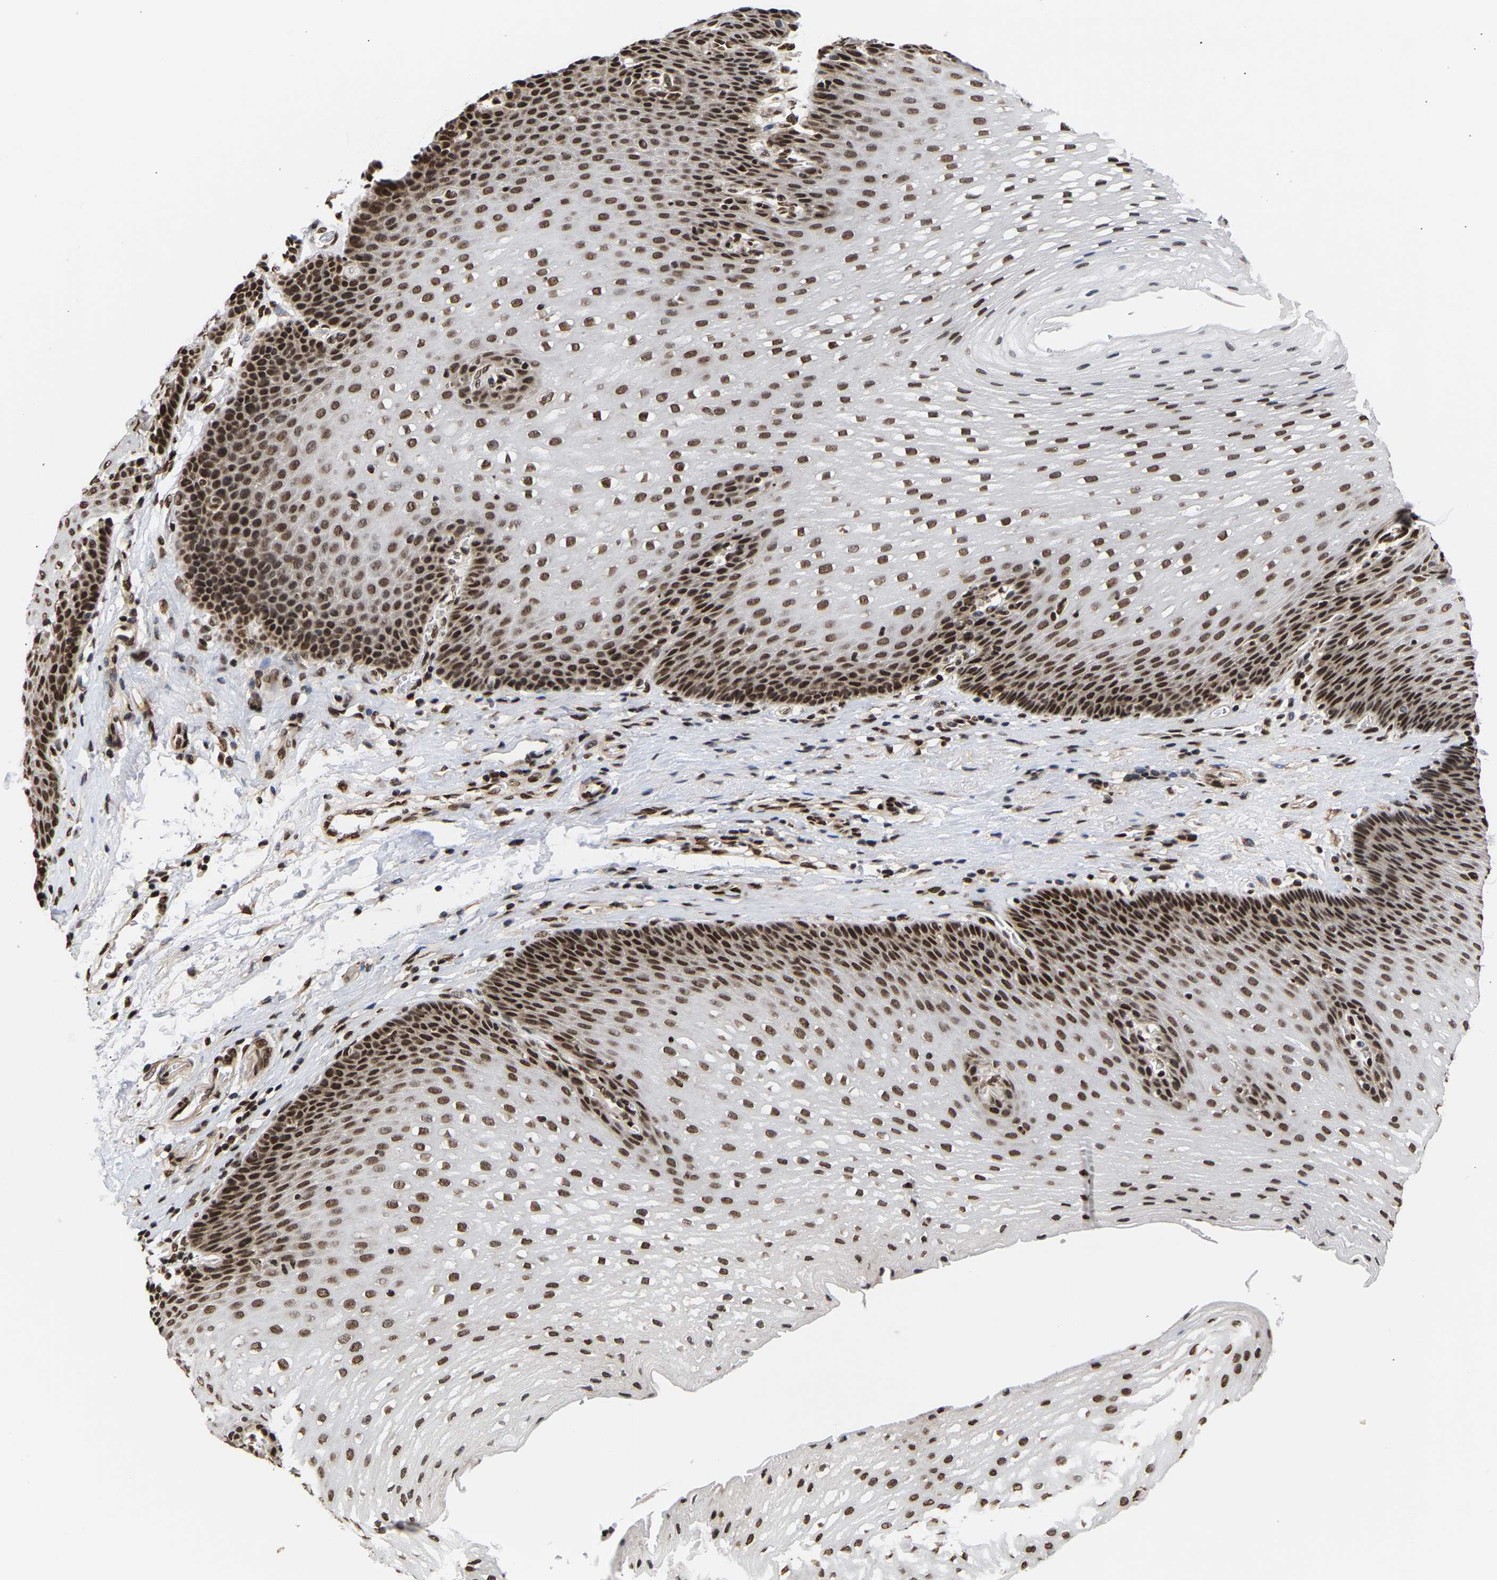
{"staining": {"intensity": "strong", "quantity": ">75%", "location": "nuclear"}, "tissue": "esophagus", "cell_type": "Squamous epithelial cells", "image_type": "normal", "snomed": [{"axis": "morphology", "description": "Normal tissue, NOS"}, {"axis": "topography", "description": "Esophagus"}], "caption": "Brown immunohistochemical staining in benign human esophagus shows strong nuclear expression in approximately >75% of squamous epithelial cells. (IHC, brightfield microscopy, high magnification).", "gene": "PSIP1", "patient": {"sex": "male", "age": 48}}